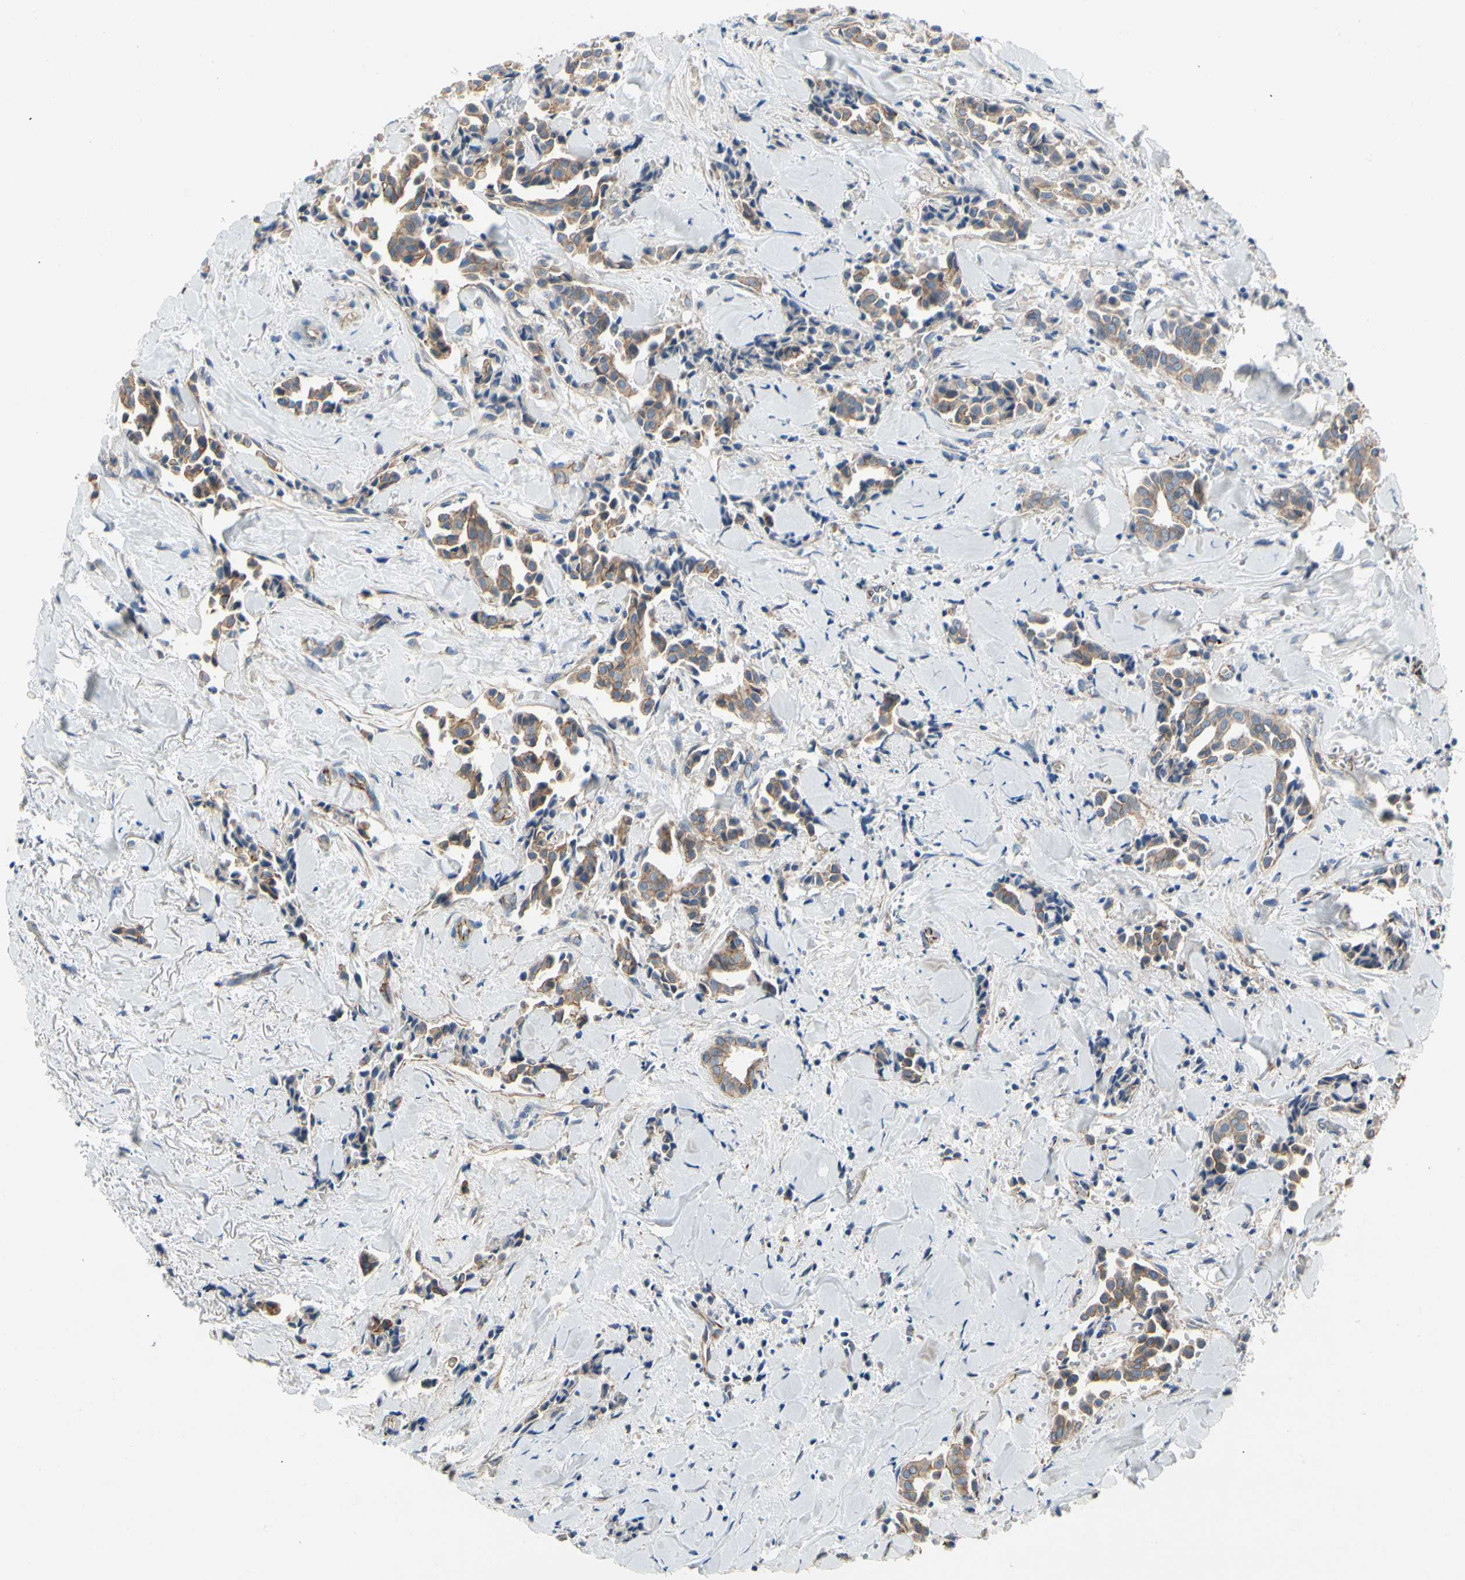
{"staining": {"intensity": "moderate", "quantity": "25%-75%", "location": "cytoplasmic/membranous"}, "tissue": "head and neck cancer", "cell_type": "Tumor cells", "image_type": "cancer", "snomed": [{"axis": "morphology", "description": "Adenocarcinoma, NOS"}, {"axis": "topography", "description": "Salivary gland"}, {"axis": "topography", "description": "Head-Neck"}], "caption": "Human head and neck cancer stained with a brown dye exhibits moderate cytoplasmic/membranous positive expression in about 25%-75% of tumor cells.", "gene": "LGR6", "patient": {"sex": "female", "age": 59}}